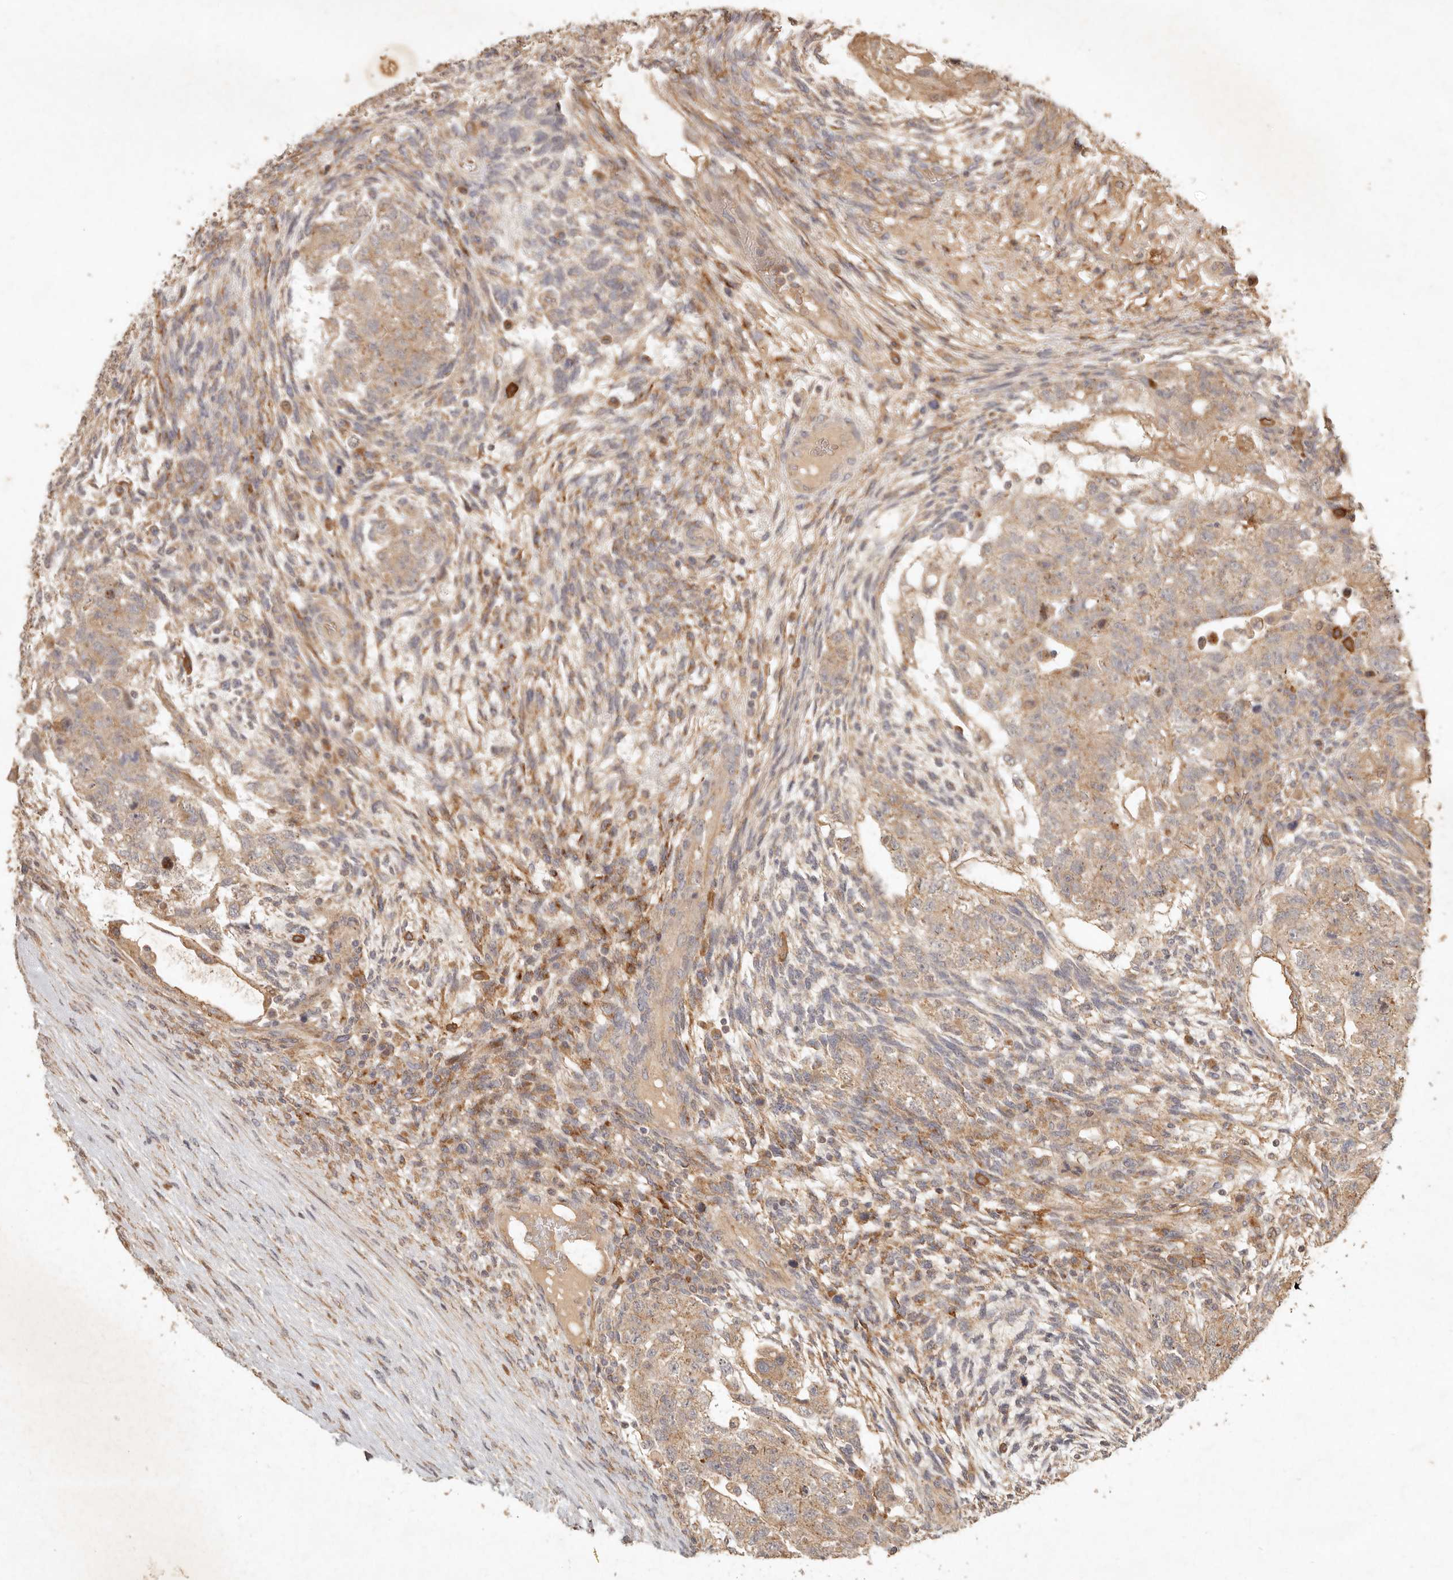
{"staining": {"intensity": "weak", "quantity": ">75%", "location": "cytoplasmic/membranous"}, "tissue": "testis cancer", "cell_type": "Tumor cells", "image_type": "cancer", "snomed": [{"axis": "morphology", "description": "Normal tissue, NOS"}, {"axis": "morphology", "description": "Carcinoma, Embryonal, NOS"}, {"axis": "topography", "description": "Testis"}], "caption": "The photomicrograph demonstrates staining of testis cancer, revealing weak cytoplasmic/membranous protein expression (brown color) within tumor cells. The protein of interest is shown in brown color, while the nuclei are stained blue.", "gene": "CLEC4C", "patient": {"sex": "male", "age": 36}}